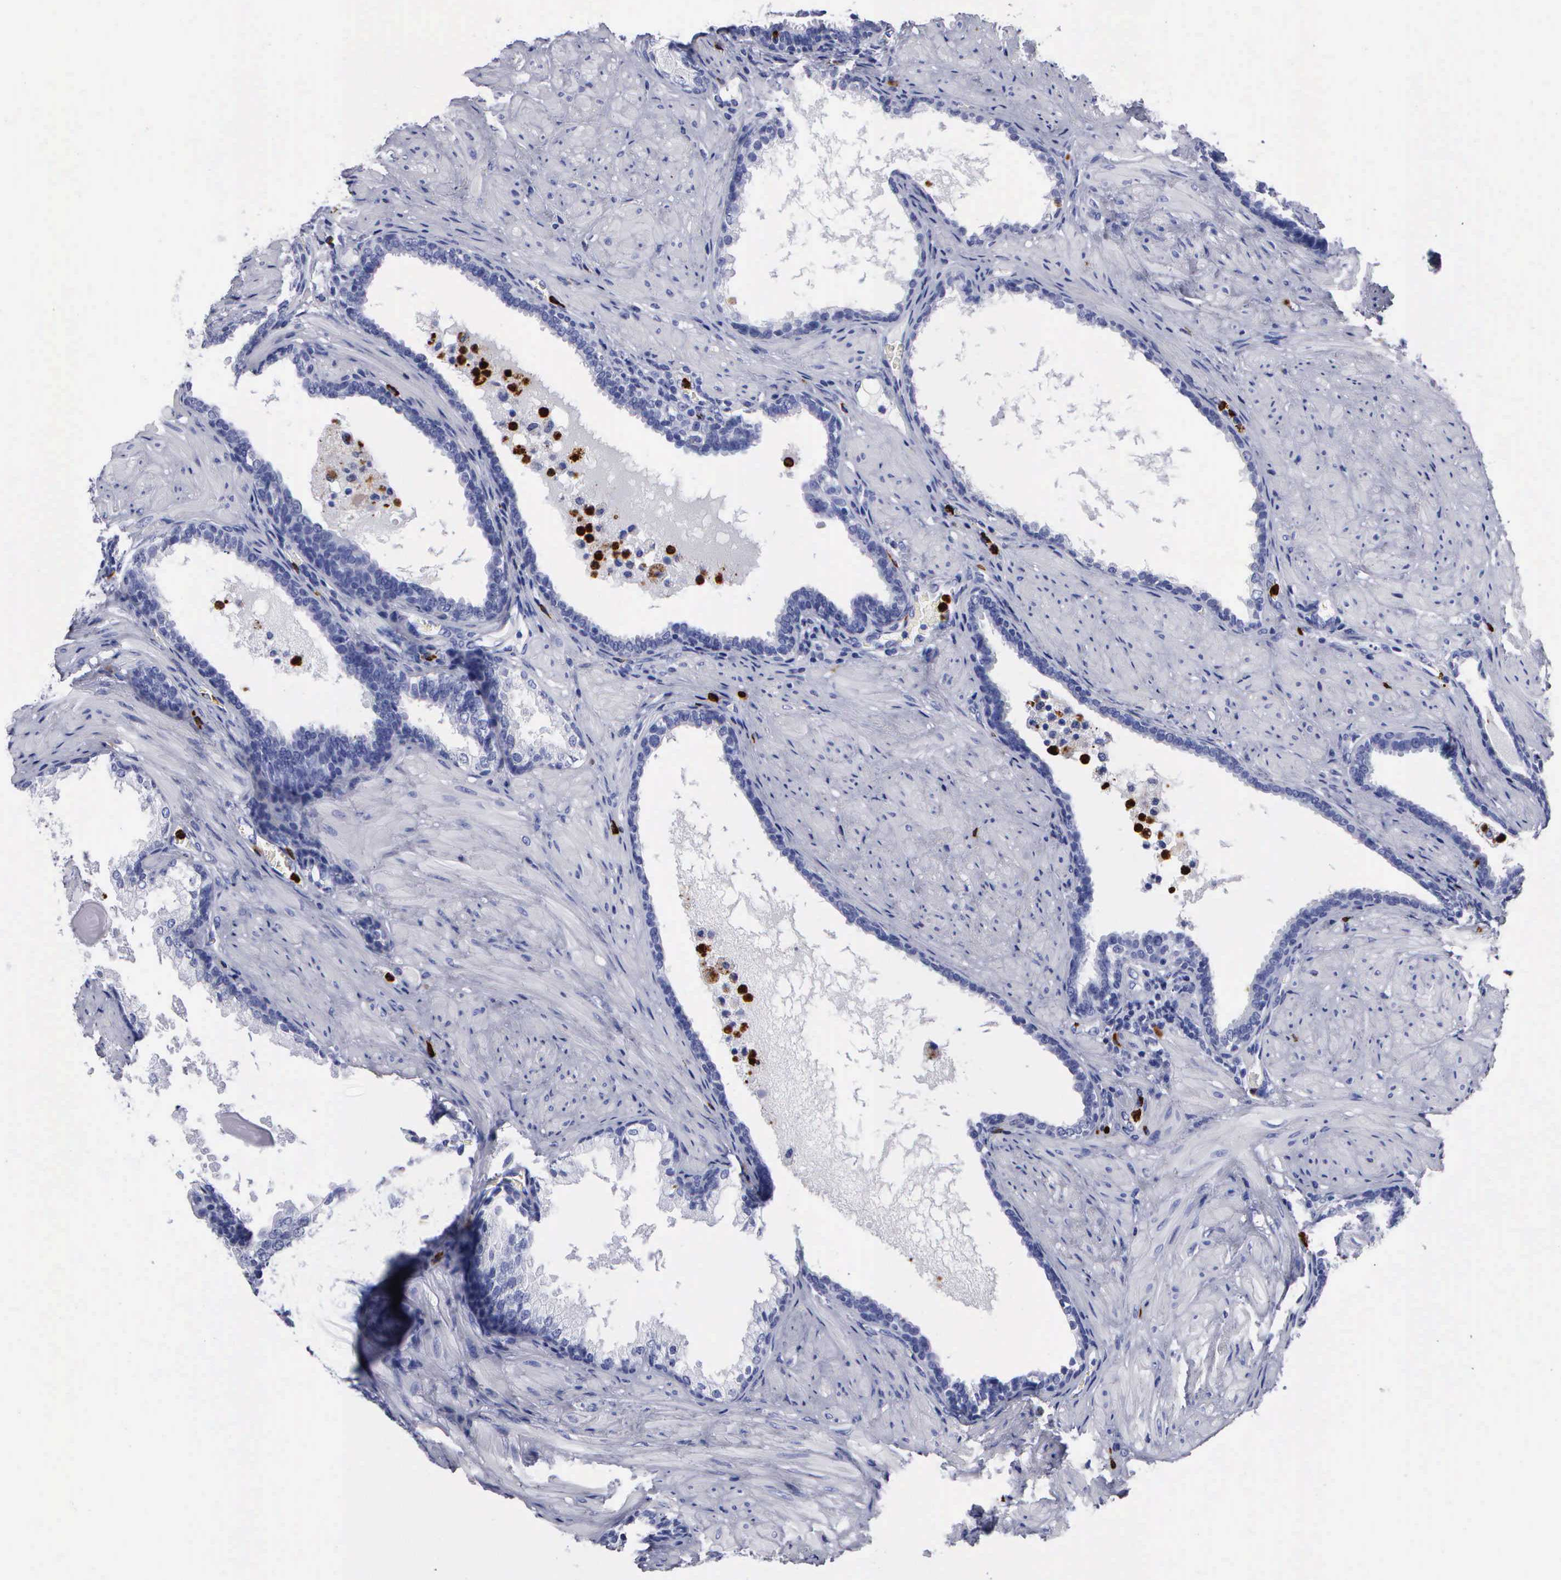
{"staining": {"intensity": "negative", "quantity": "none", "location": "none"}, "tissue": "prostate cancer", "cell_type": "Tumor cells", "image_type": "cancer", "snomed": [{"axis": "morphology", "description": "Adenocarcinoma, Medium grade"}, {"axis": "topography", "description": "Prostate"}], "caption": "Immunohistochemical staining of prostate medium-grade adenocarcinoma demonstrates no significant staining in tumor cells.", "gene": "CTSG", "patient": {"sex": "male", "age": 60}}